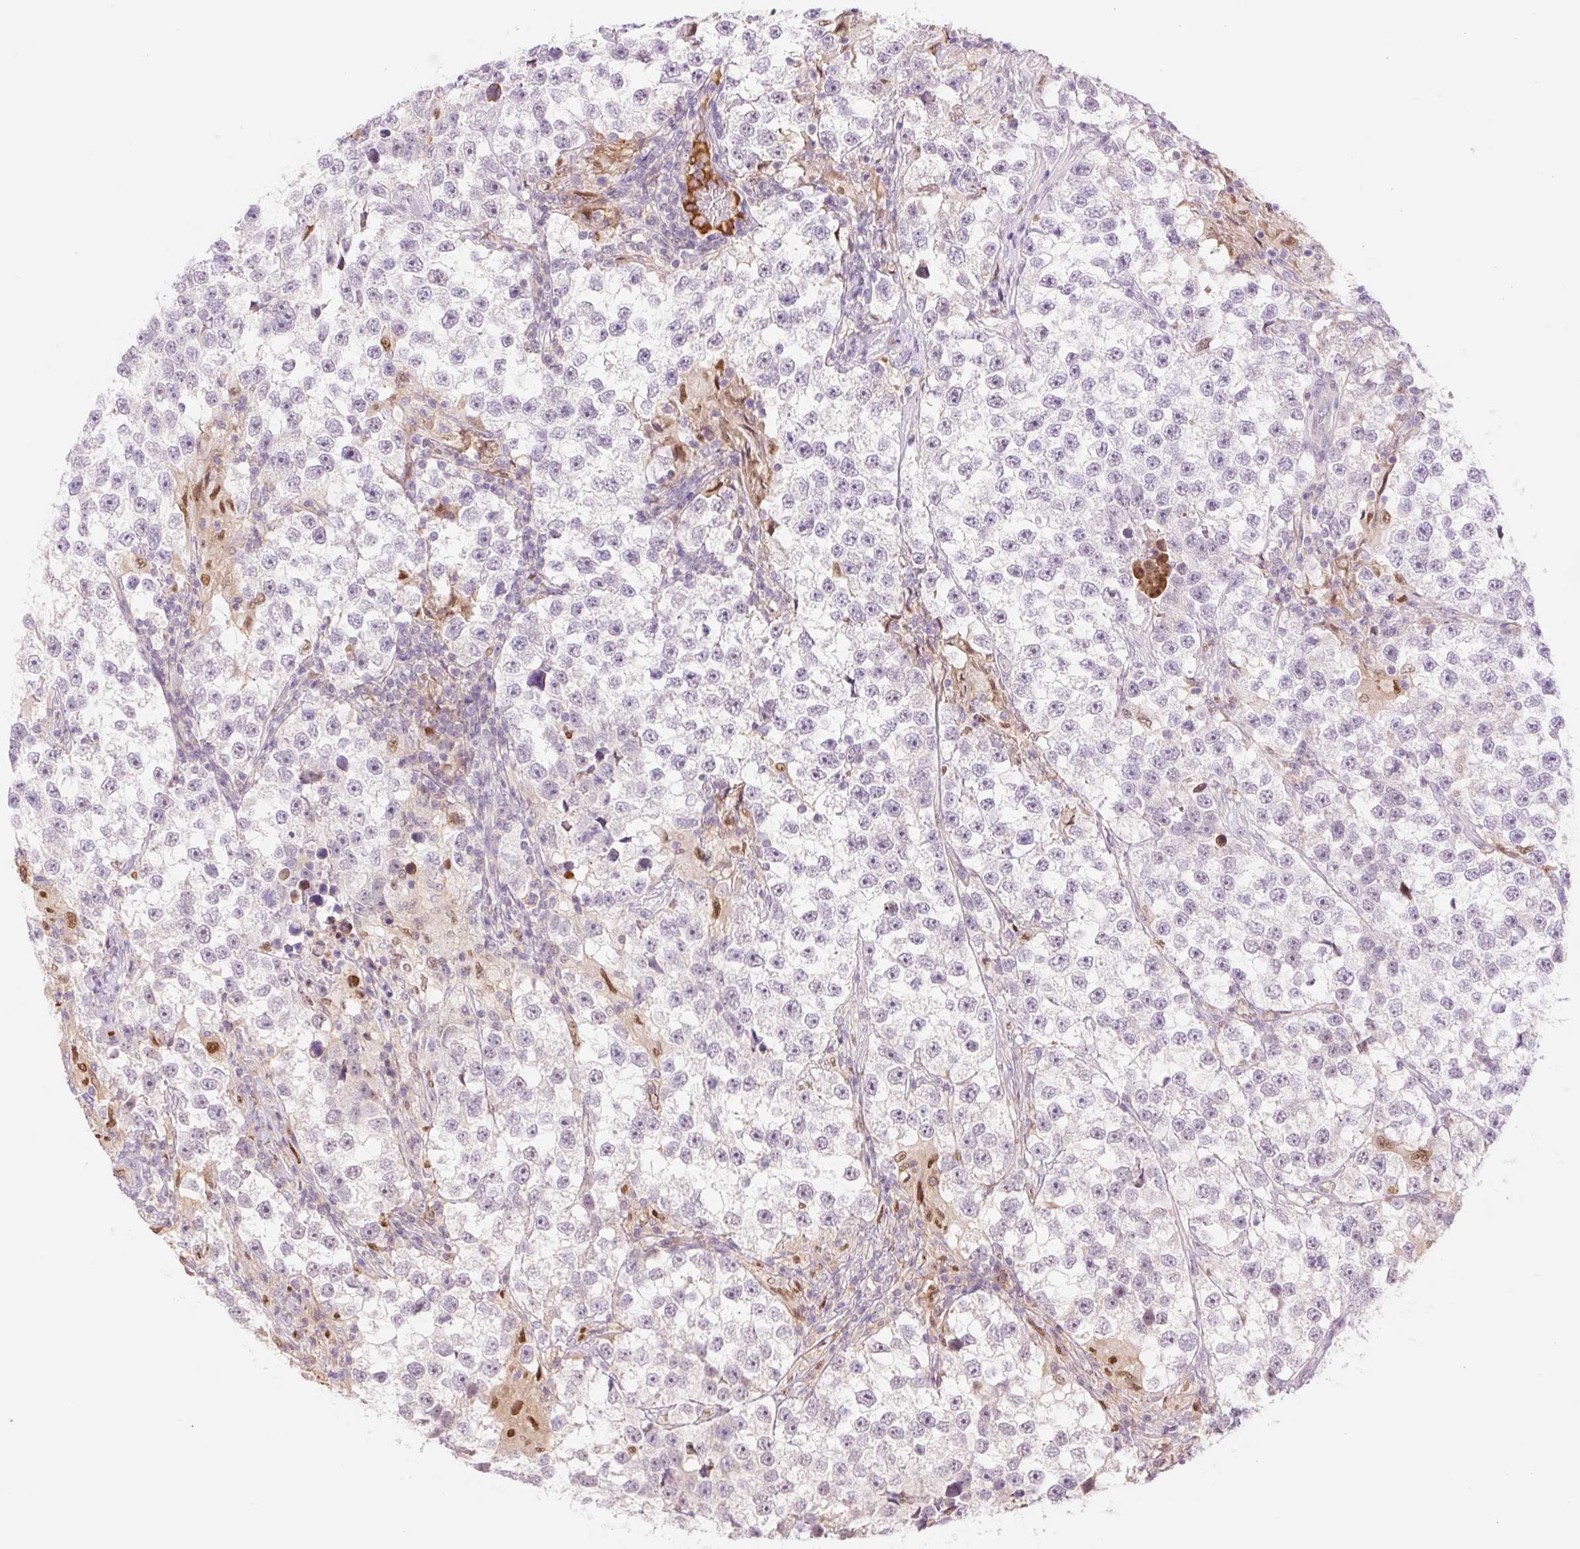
{"staining": {"intensity": "negative", "quantity": "none", "location": "none"}, "tissue": "testis cancer", "cell_type": "Tumor cells", "image_type": "cancer", "snomed": [{"axis": "morphology", "description": "Seminoma, NOS"}, {"axis": "topography", "description": "Testis"}], "caption": "Tumor cells show no significant expression in testis cancer (seminoma).", "gene": "HEBP1", "patient": {"sex": "male", "age": 46}}